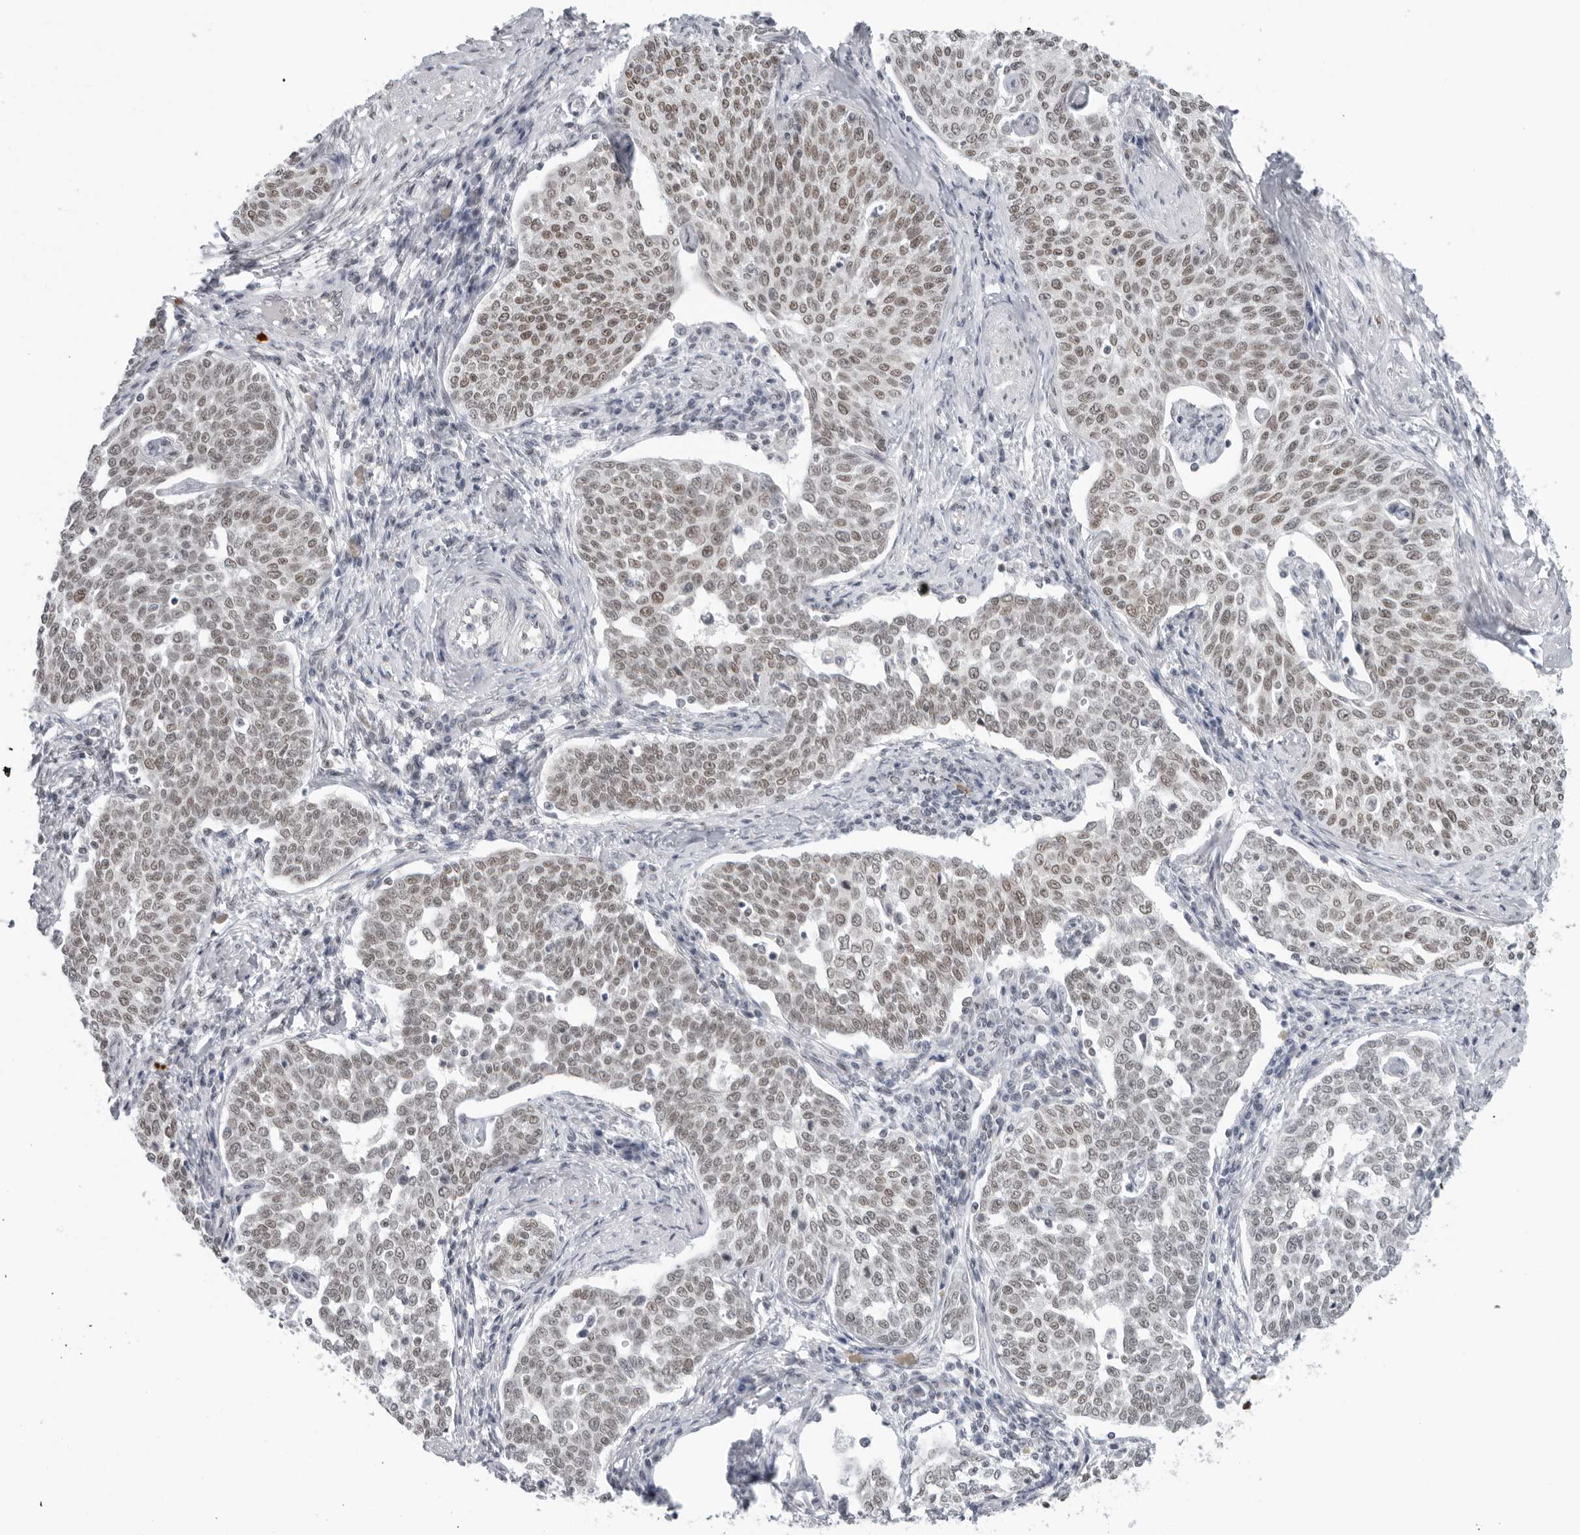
{"staining": {"intensity": "weak", "quantity": ">75%", "location": "nuclear"}, "tissue": "cervical cancer", "cell_type": "Tumor cells", "image_type": "cancer", "snomed": [{"axis": "morphology", "description": "Squamous cell carcinoma, NOS"}, {"axis": "topography", "description": "Cervix"}], "caption": "The micrograph shows immunohistochemical staining of cervical cancer (squamous cell carcinoma). There is weak nuclear staining is present in about >75% of tumor cells.", "gene": "FOXK2", "patient": {"sex": "female", "age": 34}}